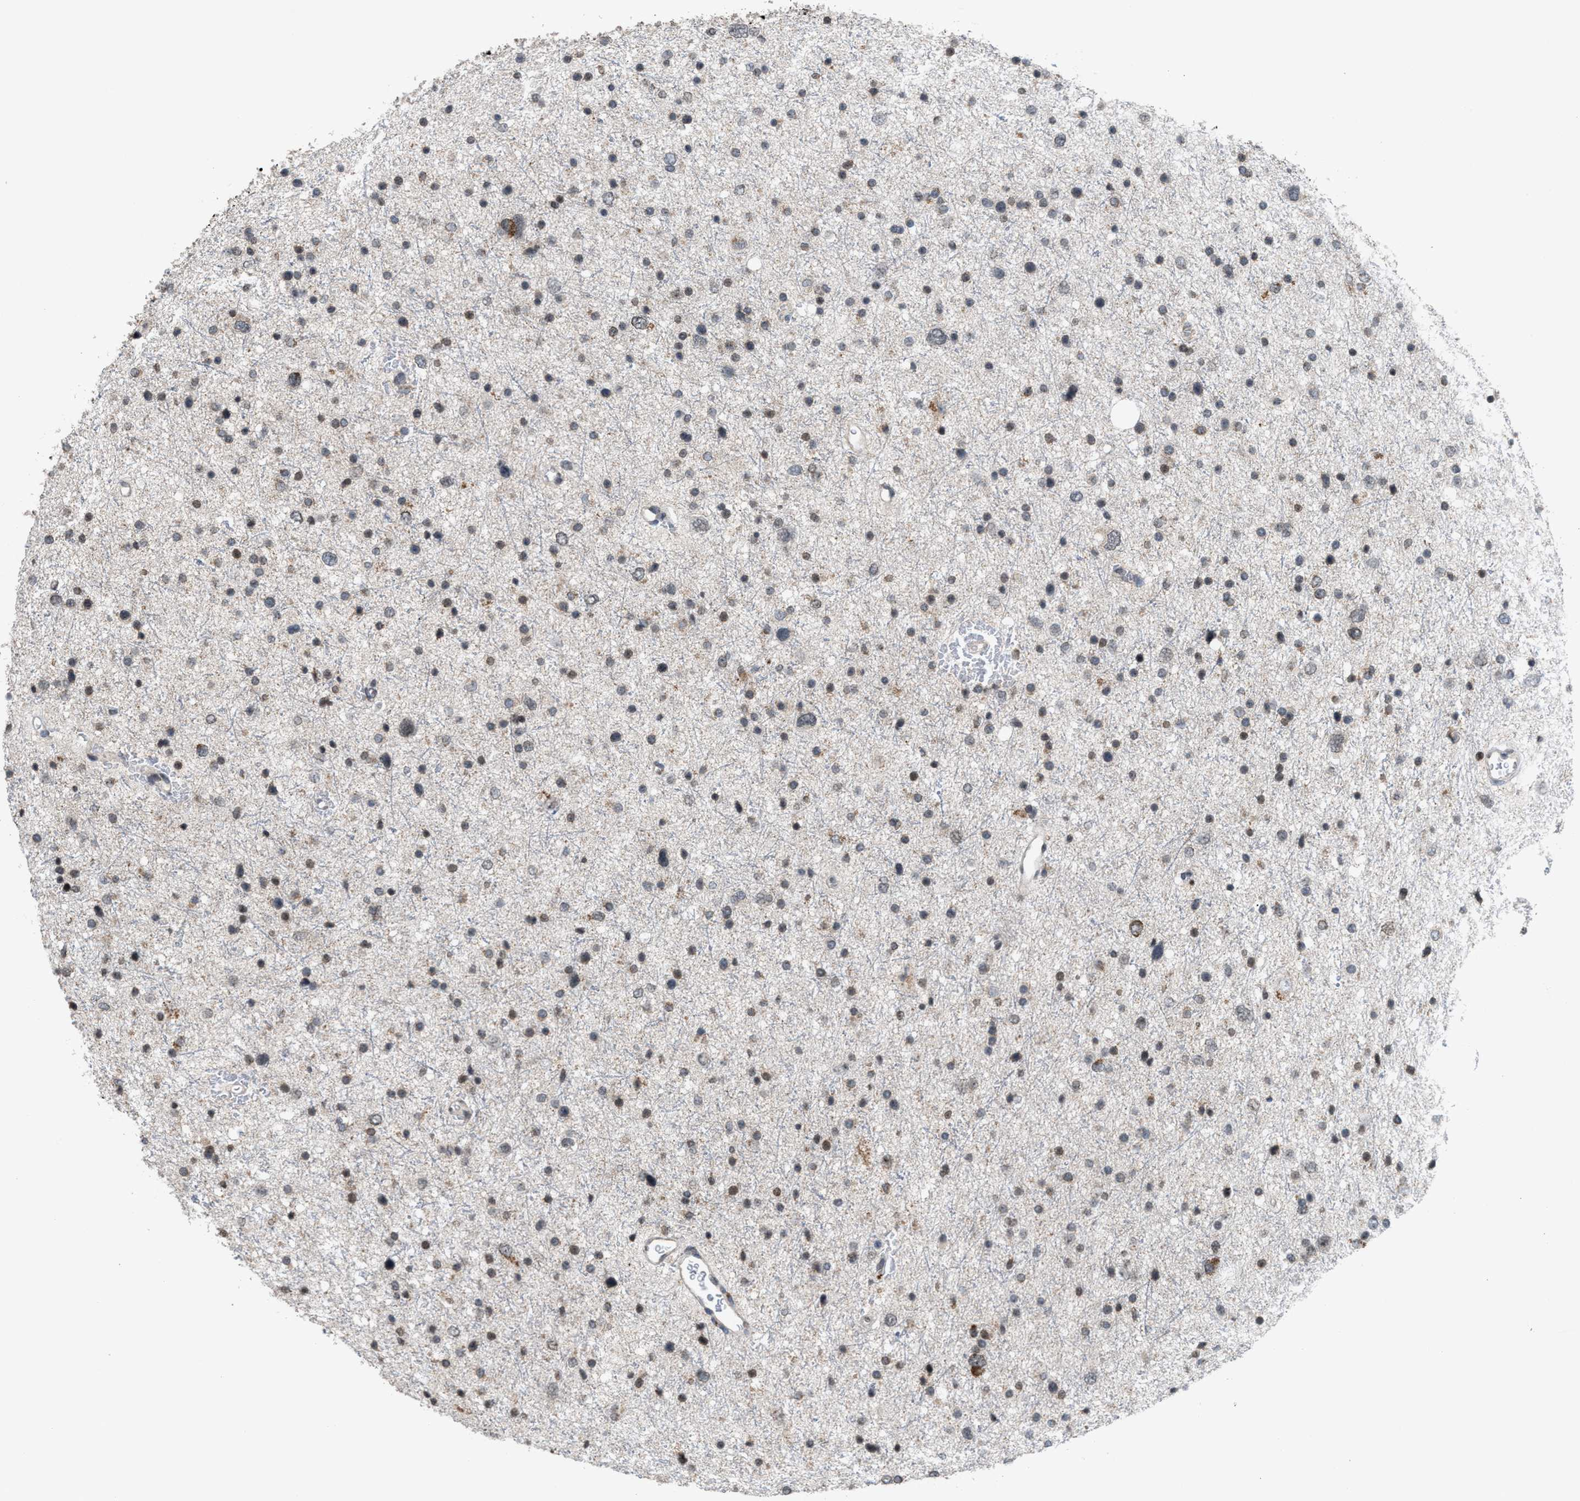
{"staining": {"intensity": "weak", "quantity": "25%-75%", "location": "cytoplasmic/membranous,nuclear"}, "tissue": "glioma", "cell_type": "Tumor cells", "image_type": "cancer", "snomed": [{"axis": "morphology", "description": "Glioma, malignant, Low grade"}, {"axis": "topography", "description": "Brain"}], "caption": "IHC histopathology image of human glioma stained for a protein (brown), which demonstrates low levels of weak cytoplasmic/membranous and nuclear staining in about 25%-75% of tumor cells.", "gene": "PRUNE2", "patient": {"sex": "female", "age": 37}}